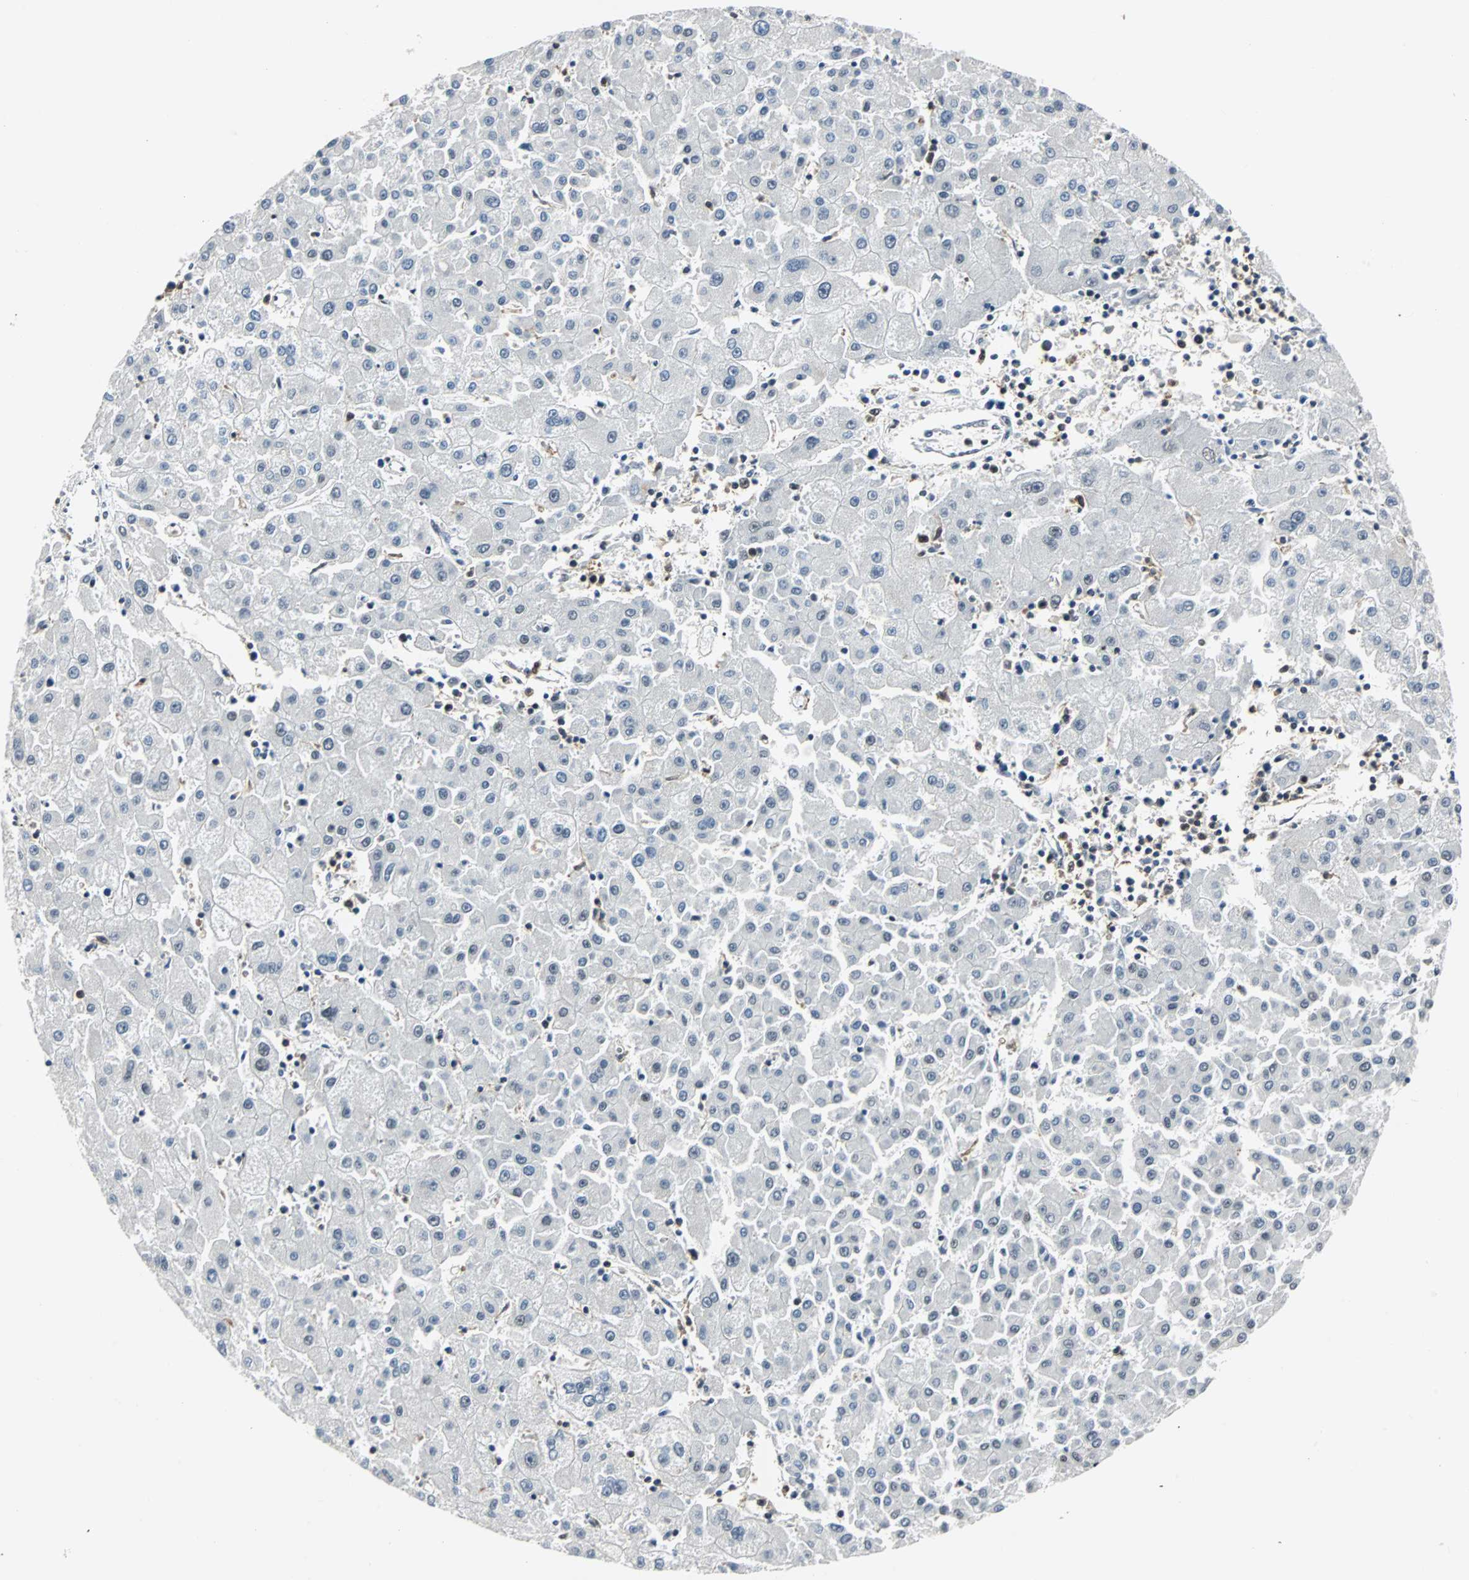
{"staining": {"intensity": "negative", "quantity": "none", "location": "none"}, "tissue": "liver cancer", "cell_type": "Tumor cells", "image_type": "cancer", "snomed": [{"axis": "morphology", "description": "Carcinoma, Hepatocellular, NOS"}, {"axis": "topography", "description": "Liver"}], "caption": "Liver cancer was stained to show a protein in brown. There is no significant positivity in tumor cells.", "gene": "XRCC4", "patient": {"sex": "male", "age": 72}}